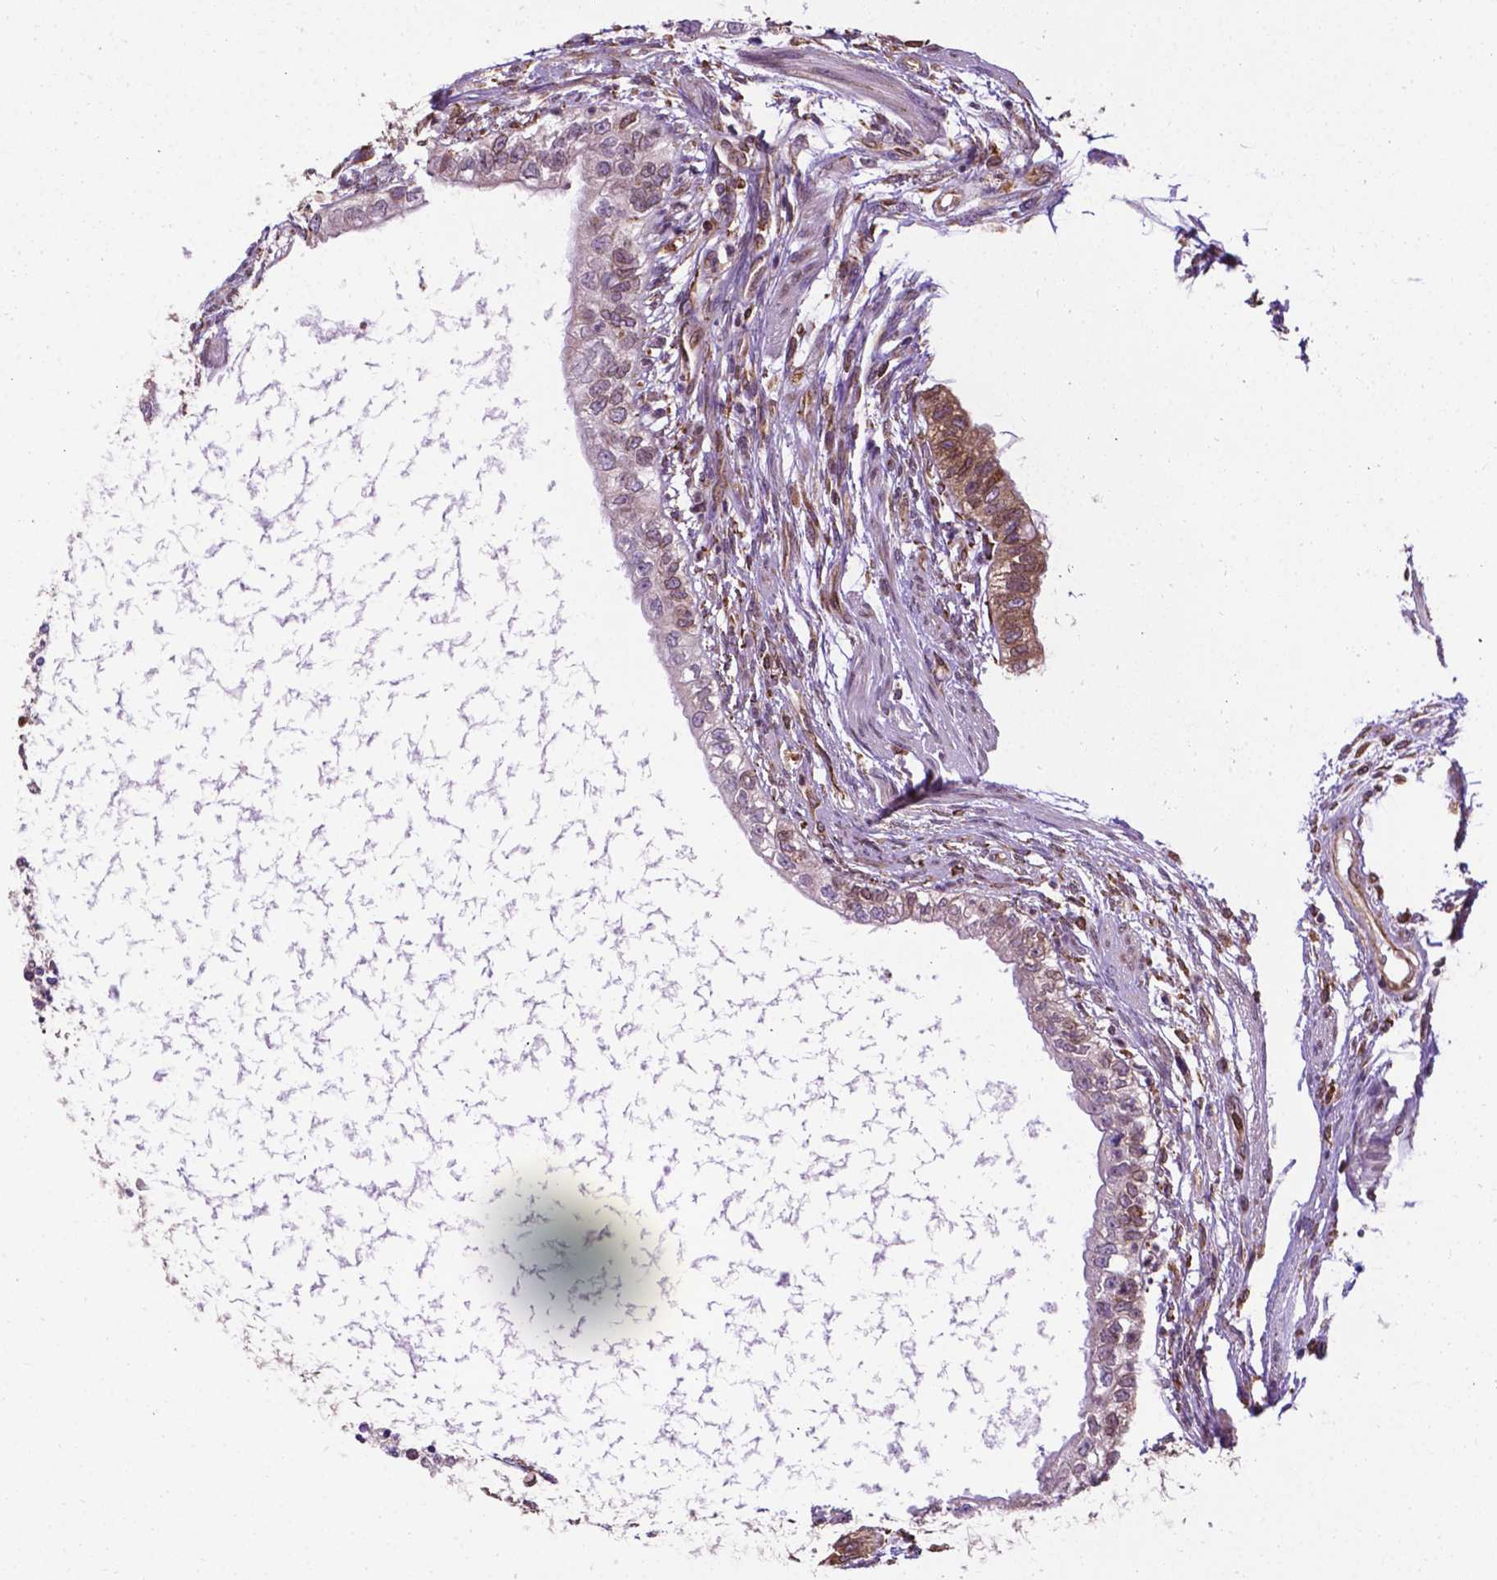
{"staining": {"intensity": "weak", "quantity": "<25%", "location": "nuclear"}, "tissue": "testis cancer", "cell_type": "Tumor cells", "image_type": "cancer", "snomed": [{"axis": "morphology", "description": "Carcinoma, Embryonal, NOS"}, {"axis": "topography", "description": "Testis"}], "caption": "This photomicrograph is of testis cancer stained with IHC to label a protein in brown with the nuclei are counter-stained blue. There is no expression in tumor cells. (Brightfield microscopy of DAB (3,3'-diaminobenzidine) immunohistochemistry (IHC) at high magnification).", "gene": "GANAB", "patient": {"sex": "male", "age": 26}}